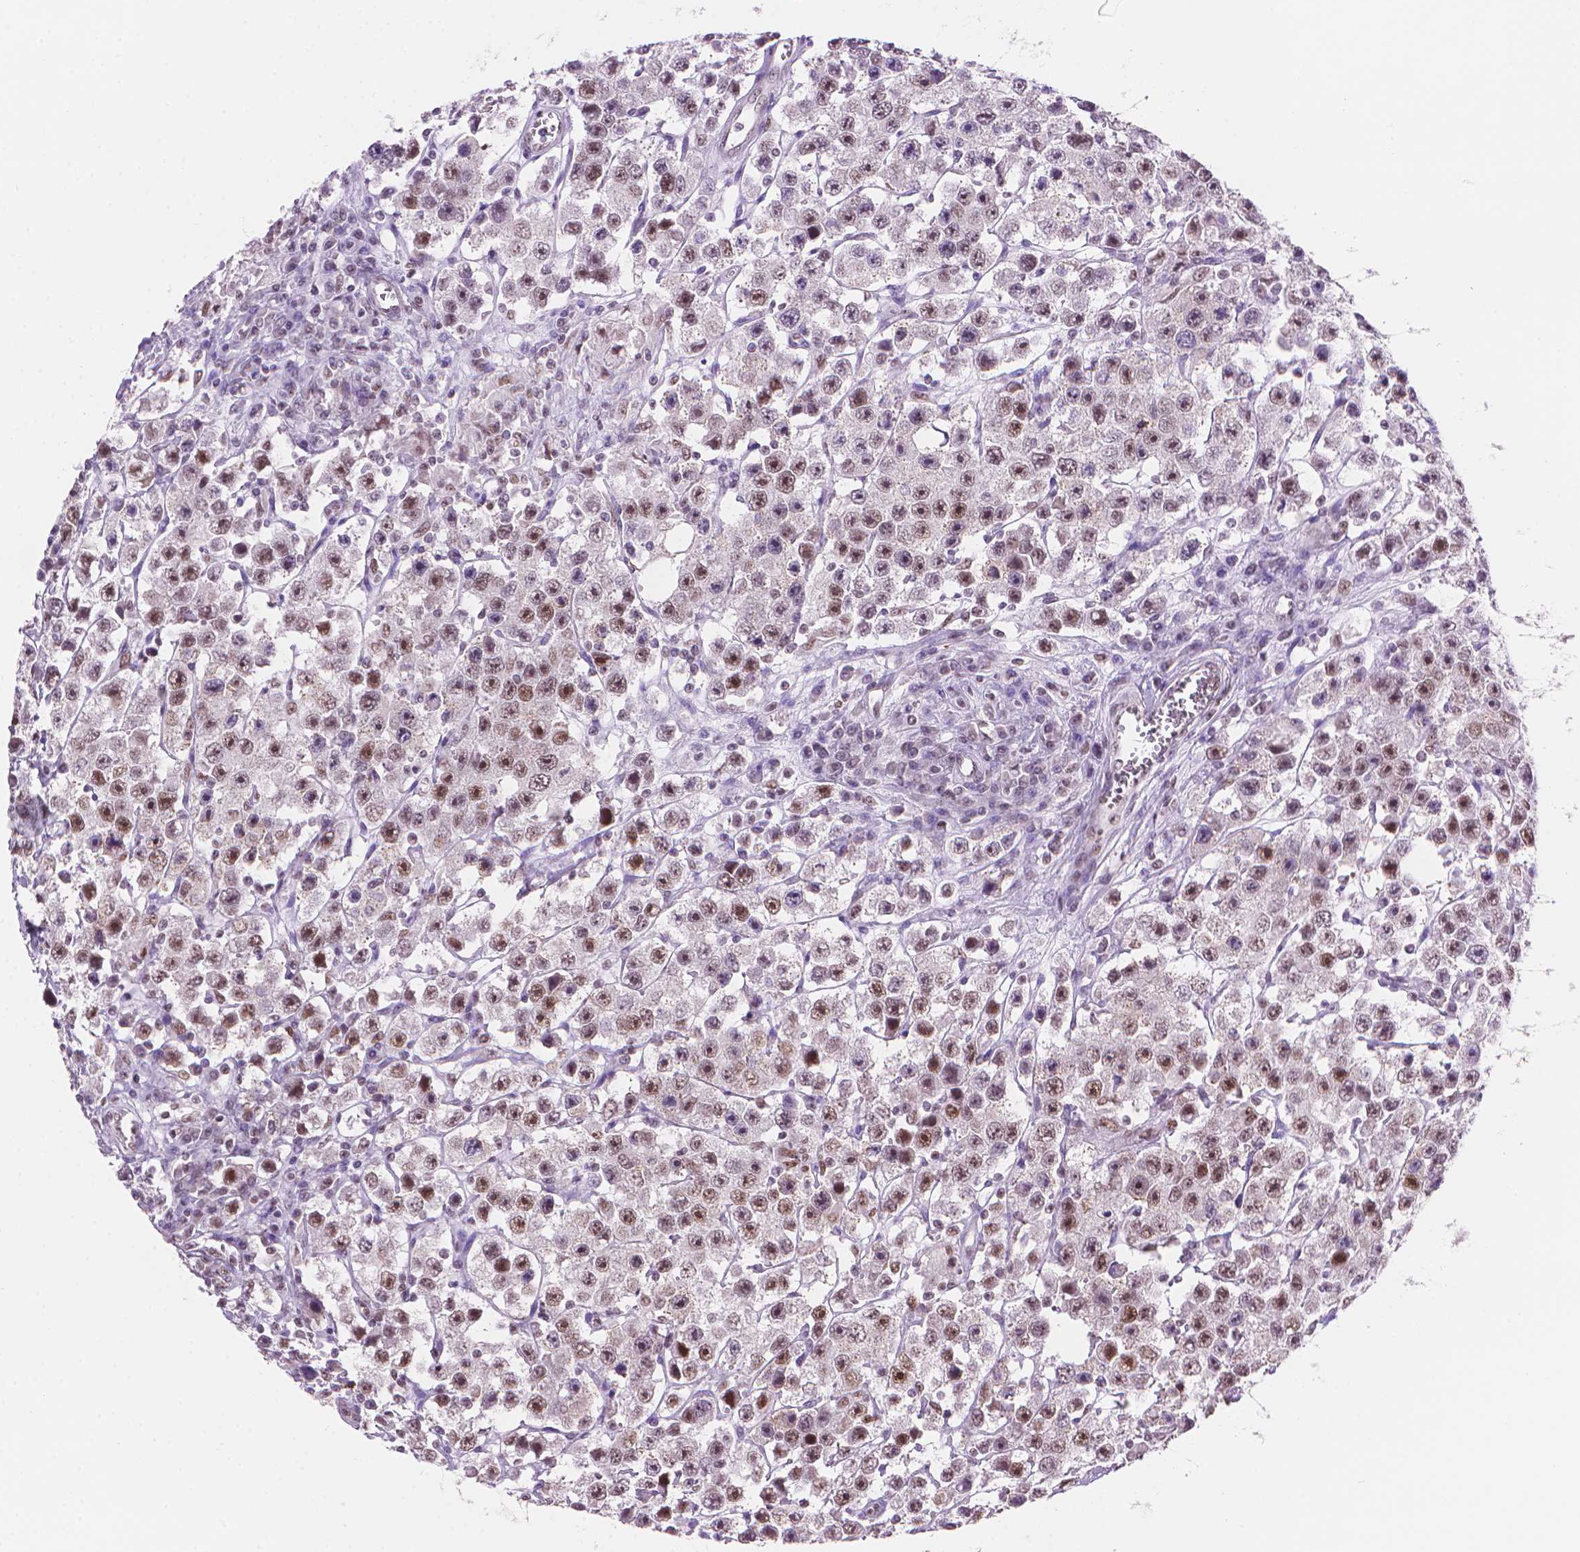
{"staining": {"intensity": "moderate", "quantity": ">75%", "location": "nuclear"}, "tissue": "testis cancer", "cell_type": "Tumor cells", "image_type": "cancer", "snomed": [{"axis": "morphology", "description": "Seminoma, NOS"}, {"axis": "topography", "description": "Testis"}], "caption": "Testis seminoma stained for a protein displays moderate nuclear positivity in tumor cells. Nuclei are stained in blue.", "gene": "UBN1", "patient": {"sex": "male", "age": 45}}